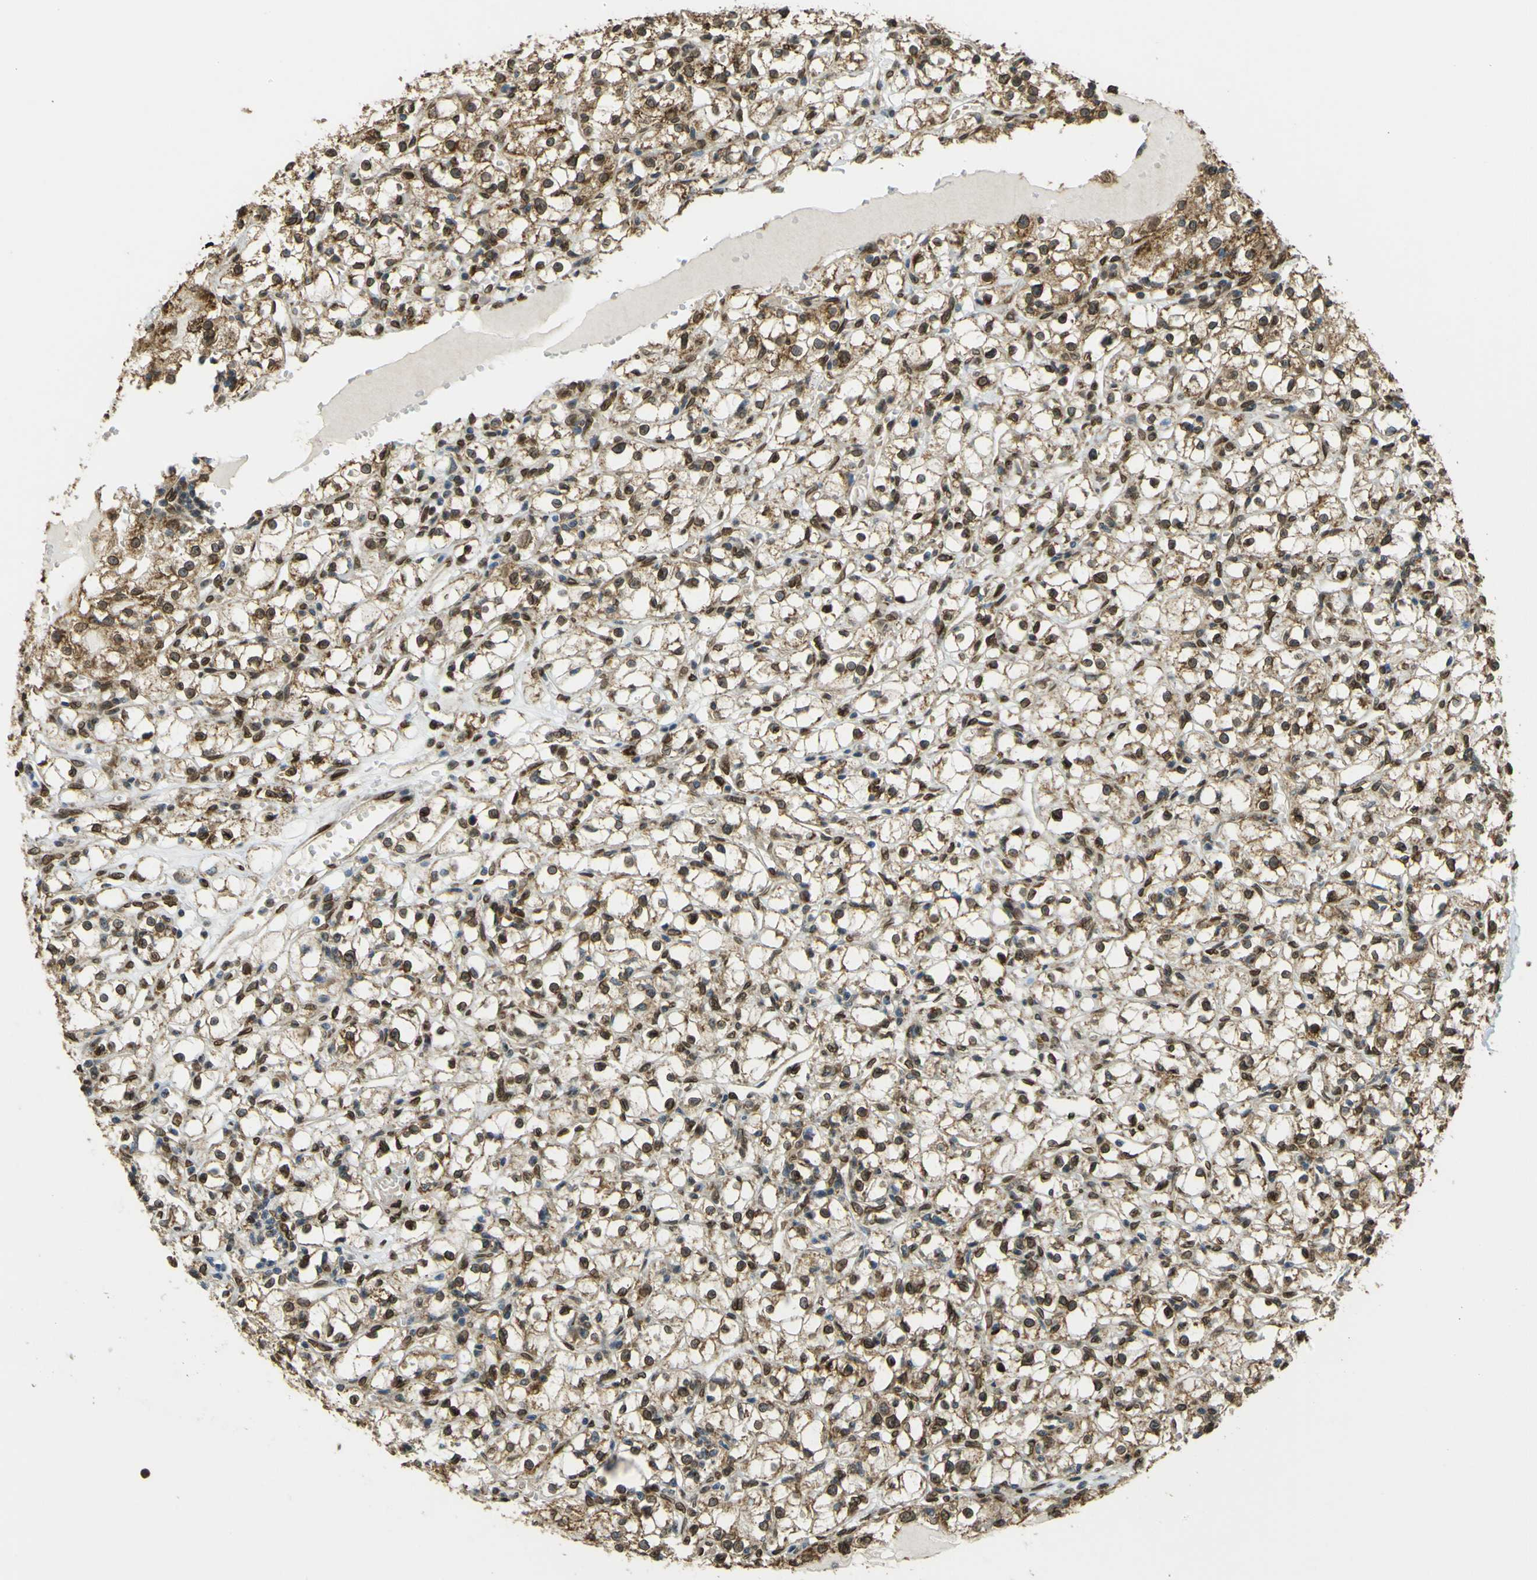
{"staining": {"intensity": "moderate", "quantity": ">75%", "location": "cytoplasmic/membranous,nuclear"}, "tissue": "renal cancer", "cell_type": "Tumor cells", "image_type": "cancer", "snomed": [{"axis": "morphology", "description": "Adenocarcinoma, NOS"}, {"axis": "topography", "description": "Kidney"}], "caption": "The photomicrograph reveals a brown stain indicating the presence of a protein in the cytoplasmic/membranous and nuclear of tumor cells in adenocarcinoma (renal).", "gene": "GALNT1", "patient": {"sex": "male", "age": 56}}